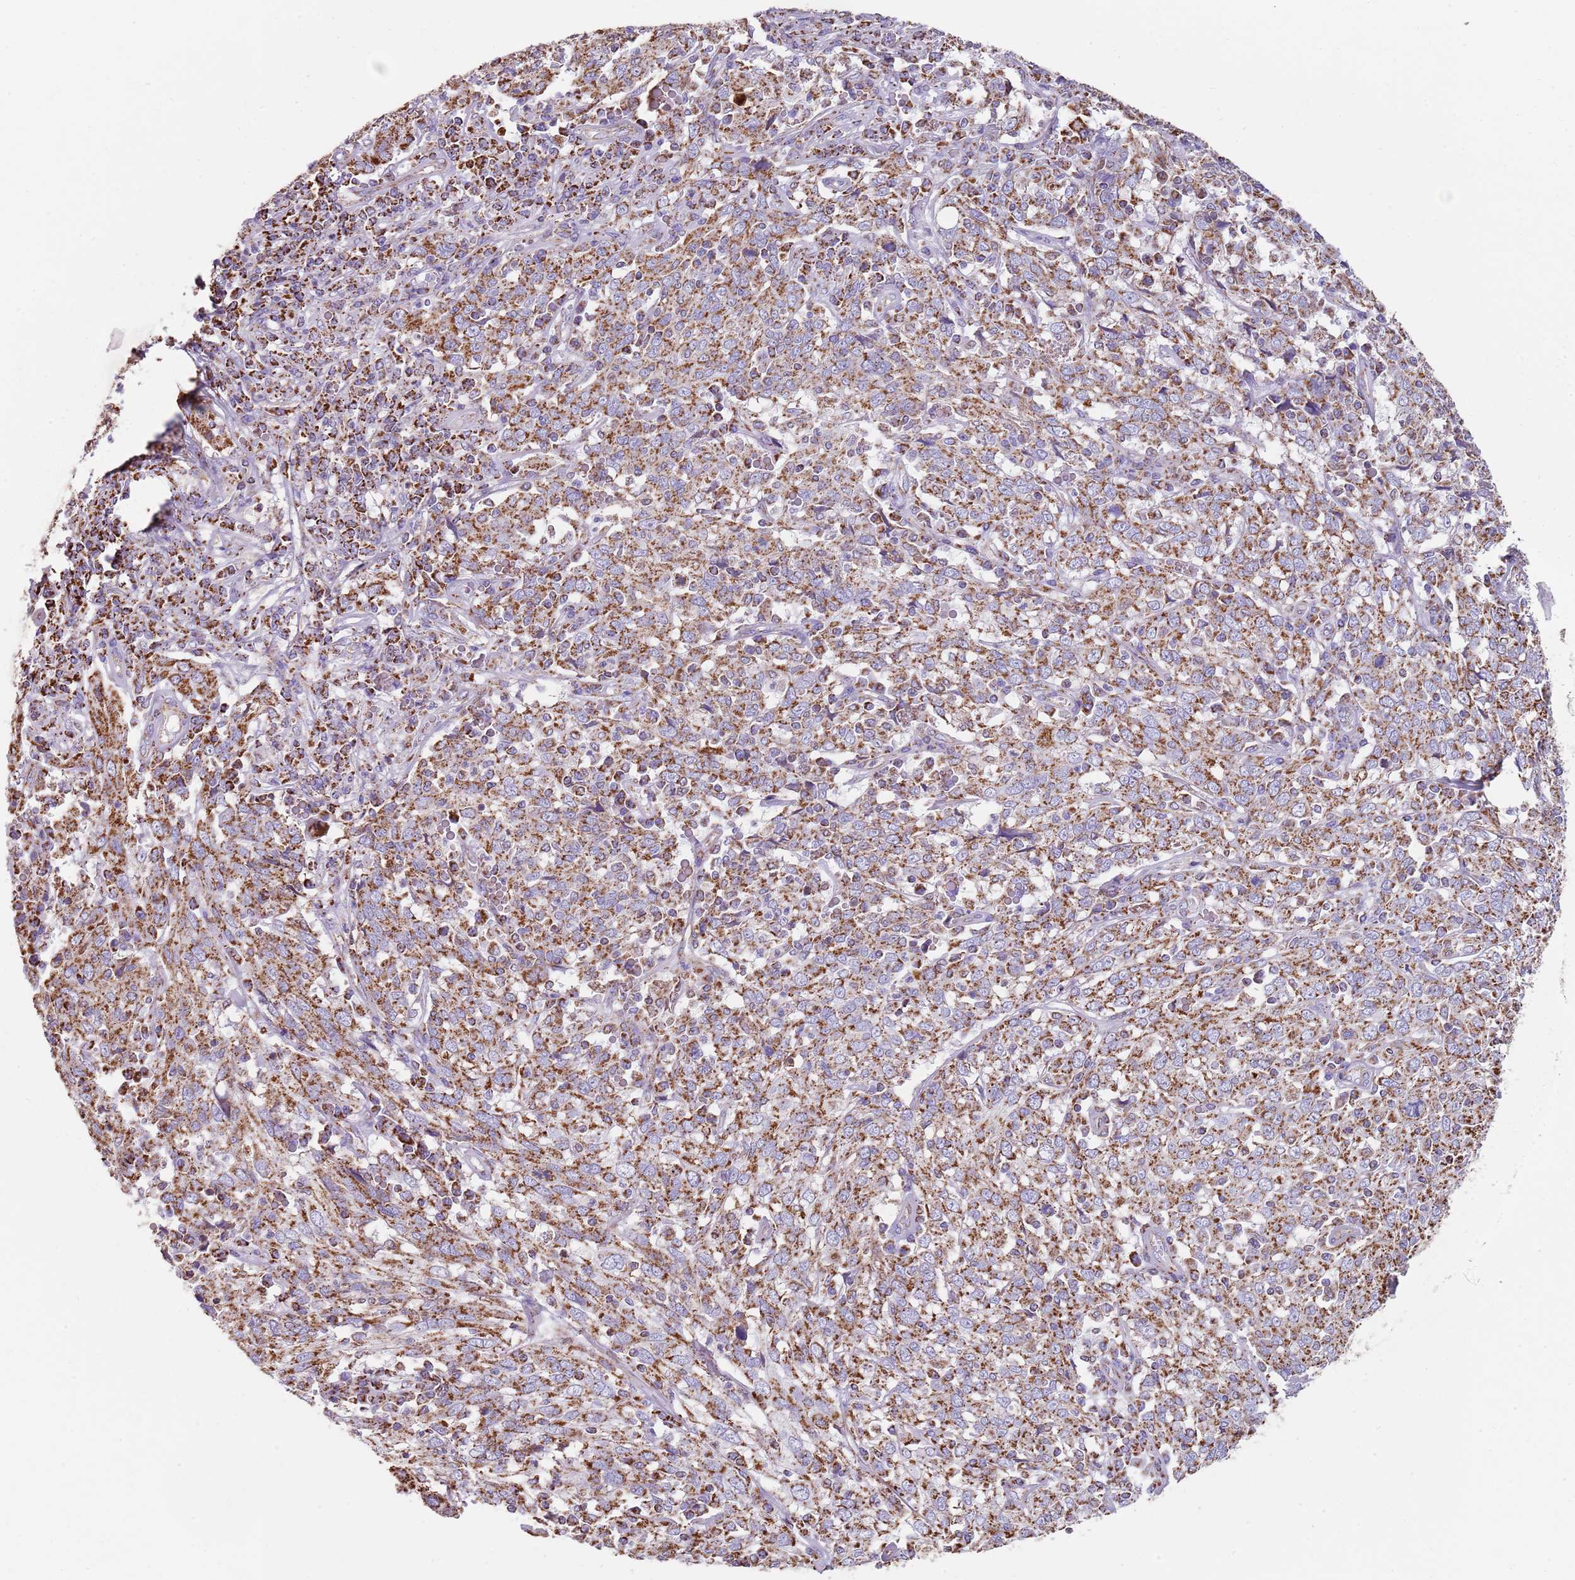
{"staining": {"intensity": "strong", "quantity": ">75%", "location": "cytoplasmic/membranous"}, "tissue": "cervical cancer", "cell_type": "Tumor cells", "image_type": "cancer", "snomed": [{"axis": "morphology", "description": "Squamous cell carcinoma, NOS"}, {"axis": "topography", "description": "Cervix"}], "caption": "This image displays cervical squamous cell carcinoma stained with immunohistochemistry (IHC) to label a protein in brown. The cytoplasmic/membranous of tumor cells show strong positivity for the protein. Nuclei are counter-stained blue.", "gene": "TTLL1", "patient": {"sex": "female", "age": 46}}